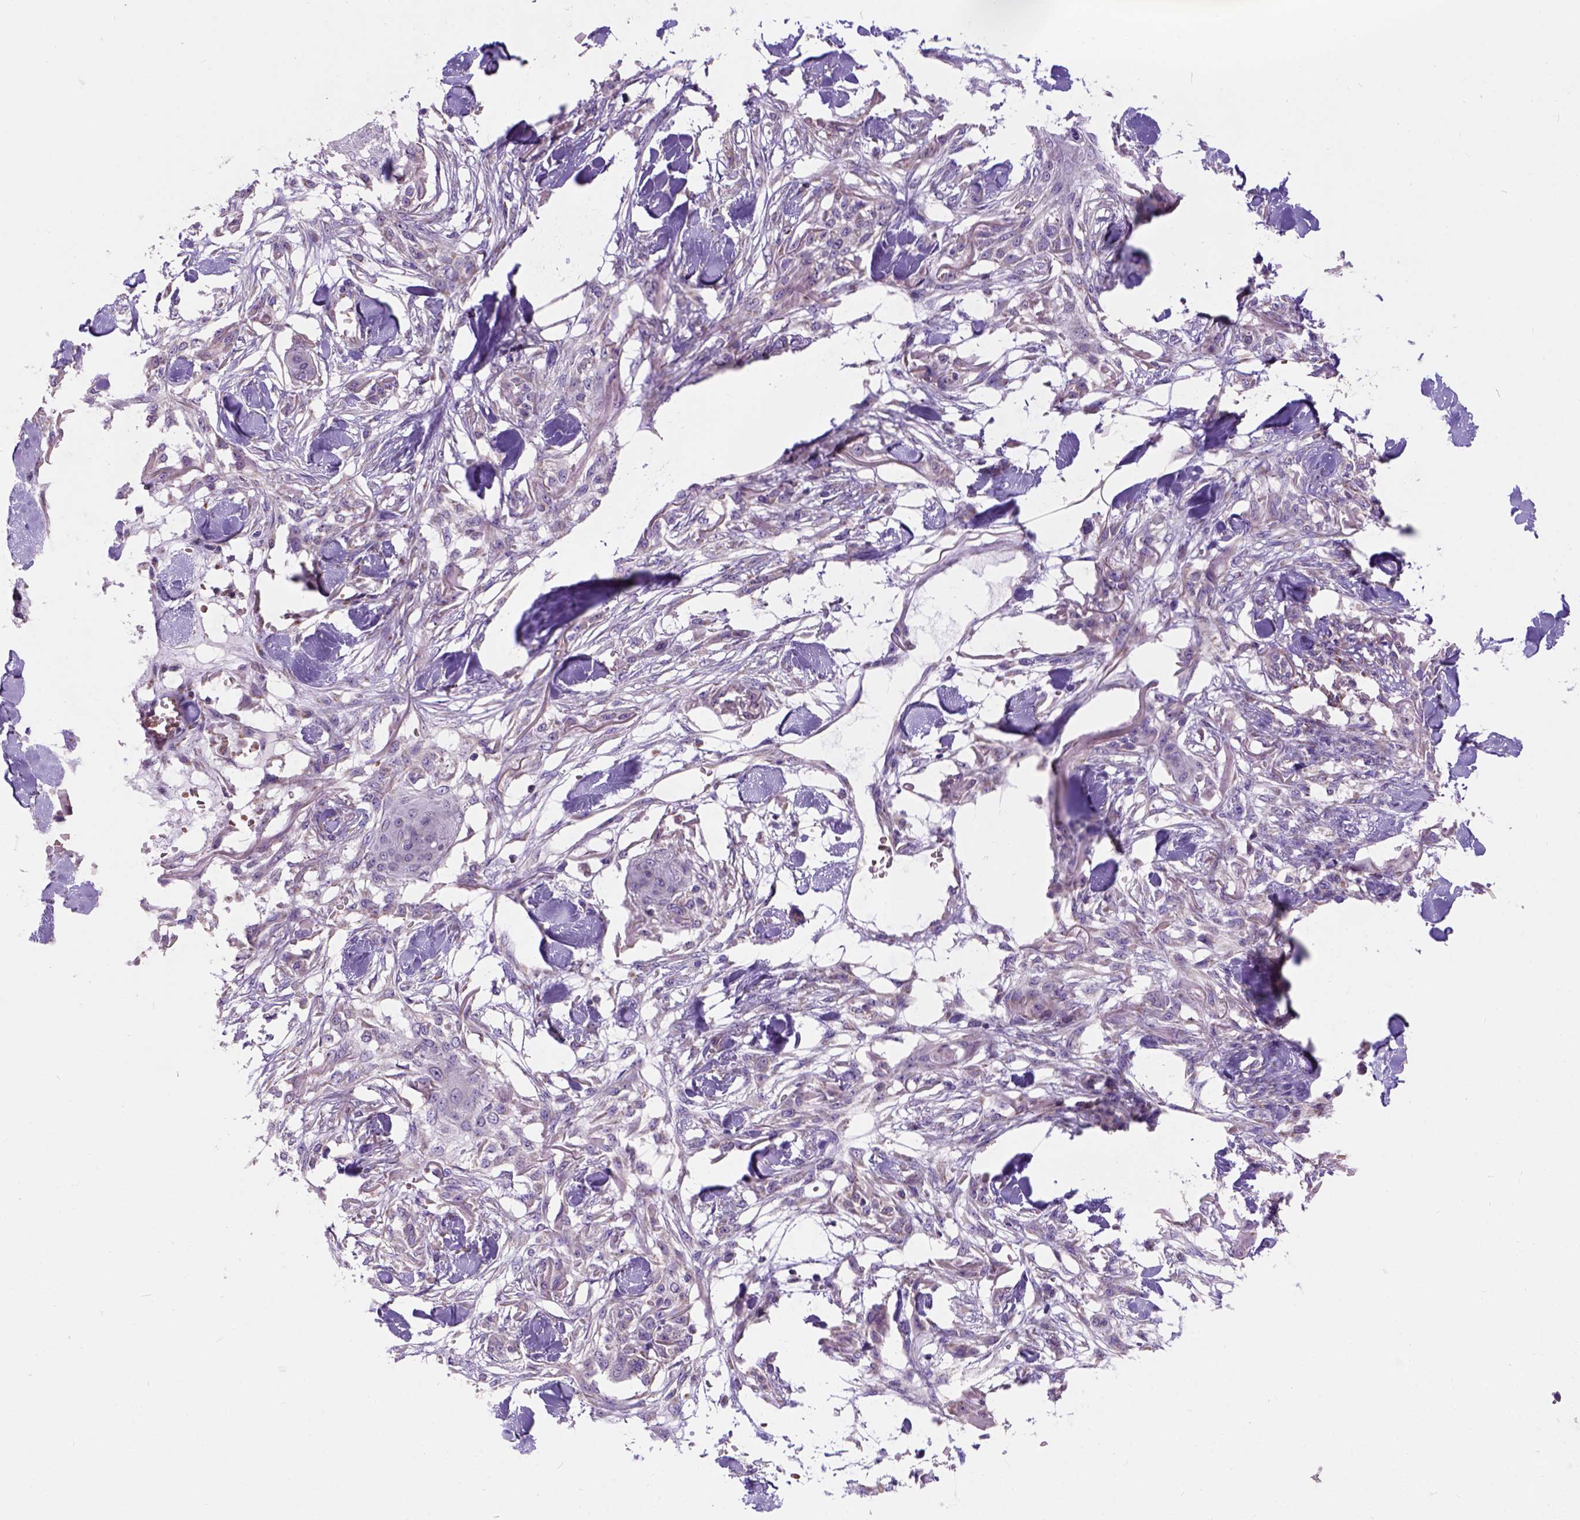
{"staining": {"intensity": "negative", "quantity": "none", "location": "none"}, "tissue": "skin cancer", "cell_type": "Tumor cells", "image_type": "cancer", "snomed": [{"axis": "morphology", "description": "Squamous cell carcinoma, NOS"}, {"axis": "topography", "description": "Skin"}], "caption": "The immunohistochemistry (IHC) histopathology image has no significant expression in tumor cells of skin squamous cell carcinoma tissue.", "gene": "L2HGDH", "patient": {"sex": "female", "age": 59}}